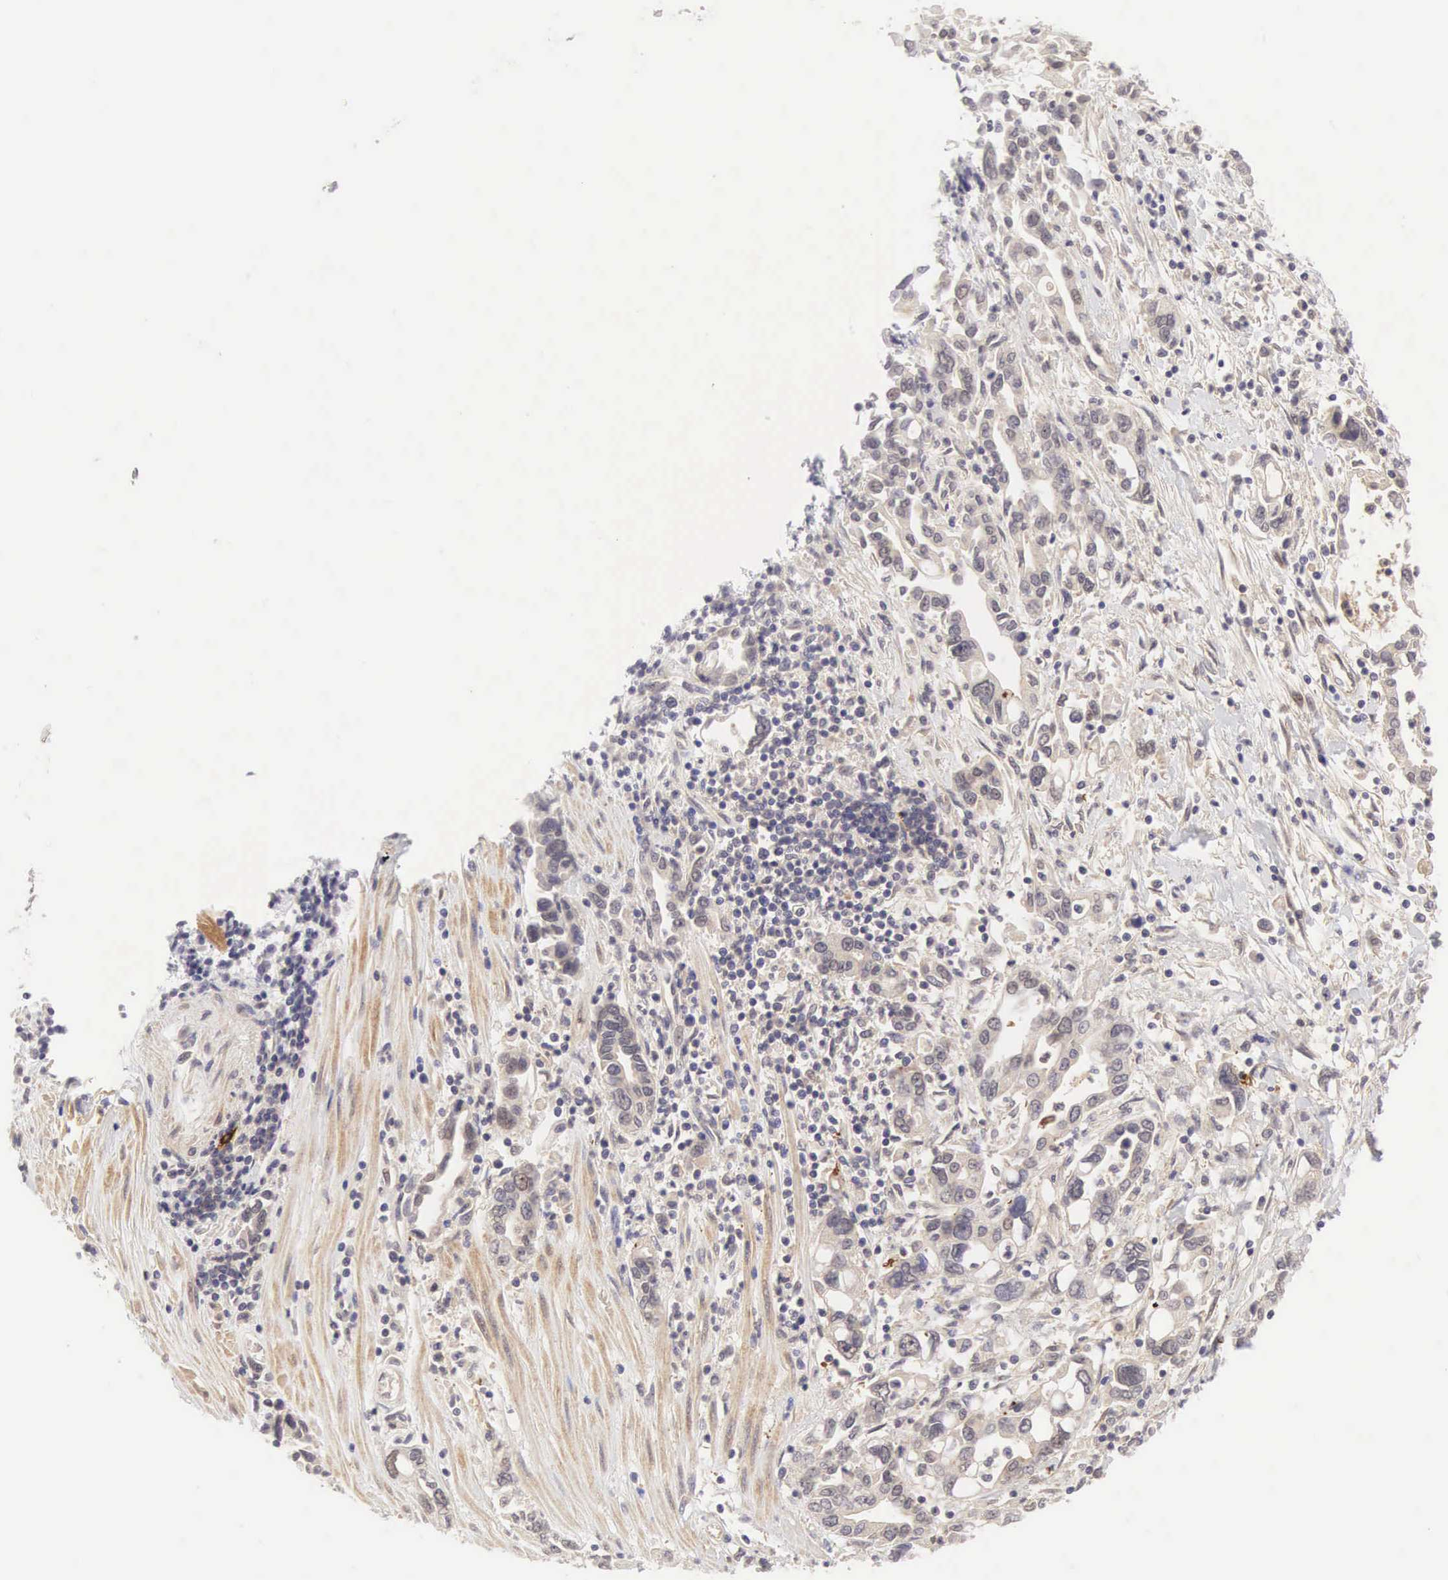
{"staining": {"intensity": "weak", "quantity": "25%-75%", "location": "cytoplasmic/membranous"}, "tissue": "pancreatic cancer", "cell_type": "Tumor cells", "image_type": "cancer", "snomed": [{"axis": "morphology", "description": "Adenocarcinoma, NOS"}, {"axis": "topography", "description": "Pancreas"}], "caption": "Pancreatic cancer (adenocarcinoma) was stained to show a protein in brown. There is low levels of weak cytoplasmic/membranous positivity in about 25%-75% of tumor cells.", "gene": "CD1A", "patient": {"sex": "female", "age": 57}}